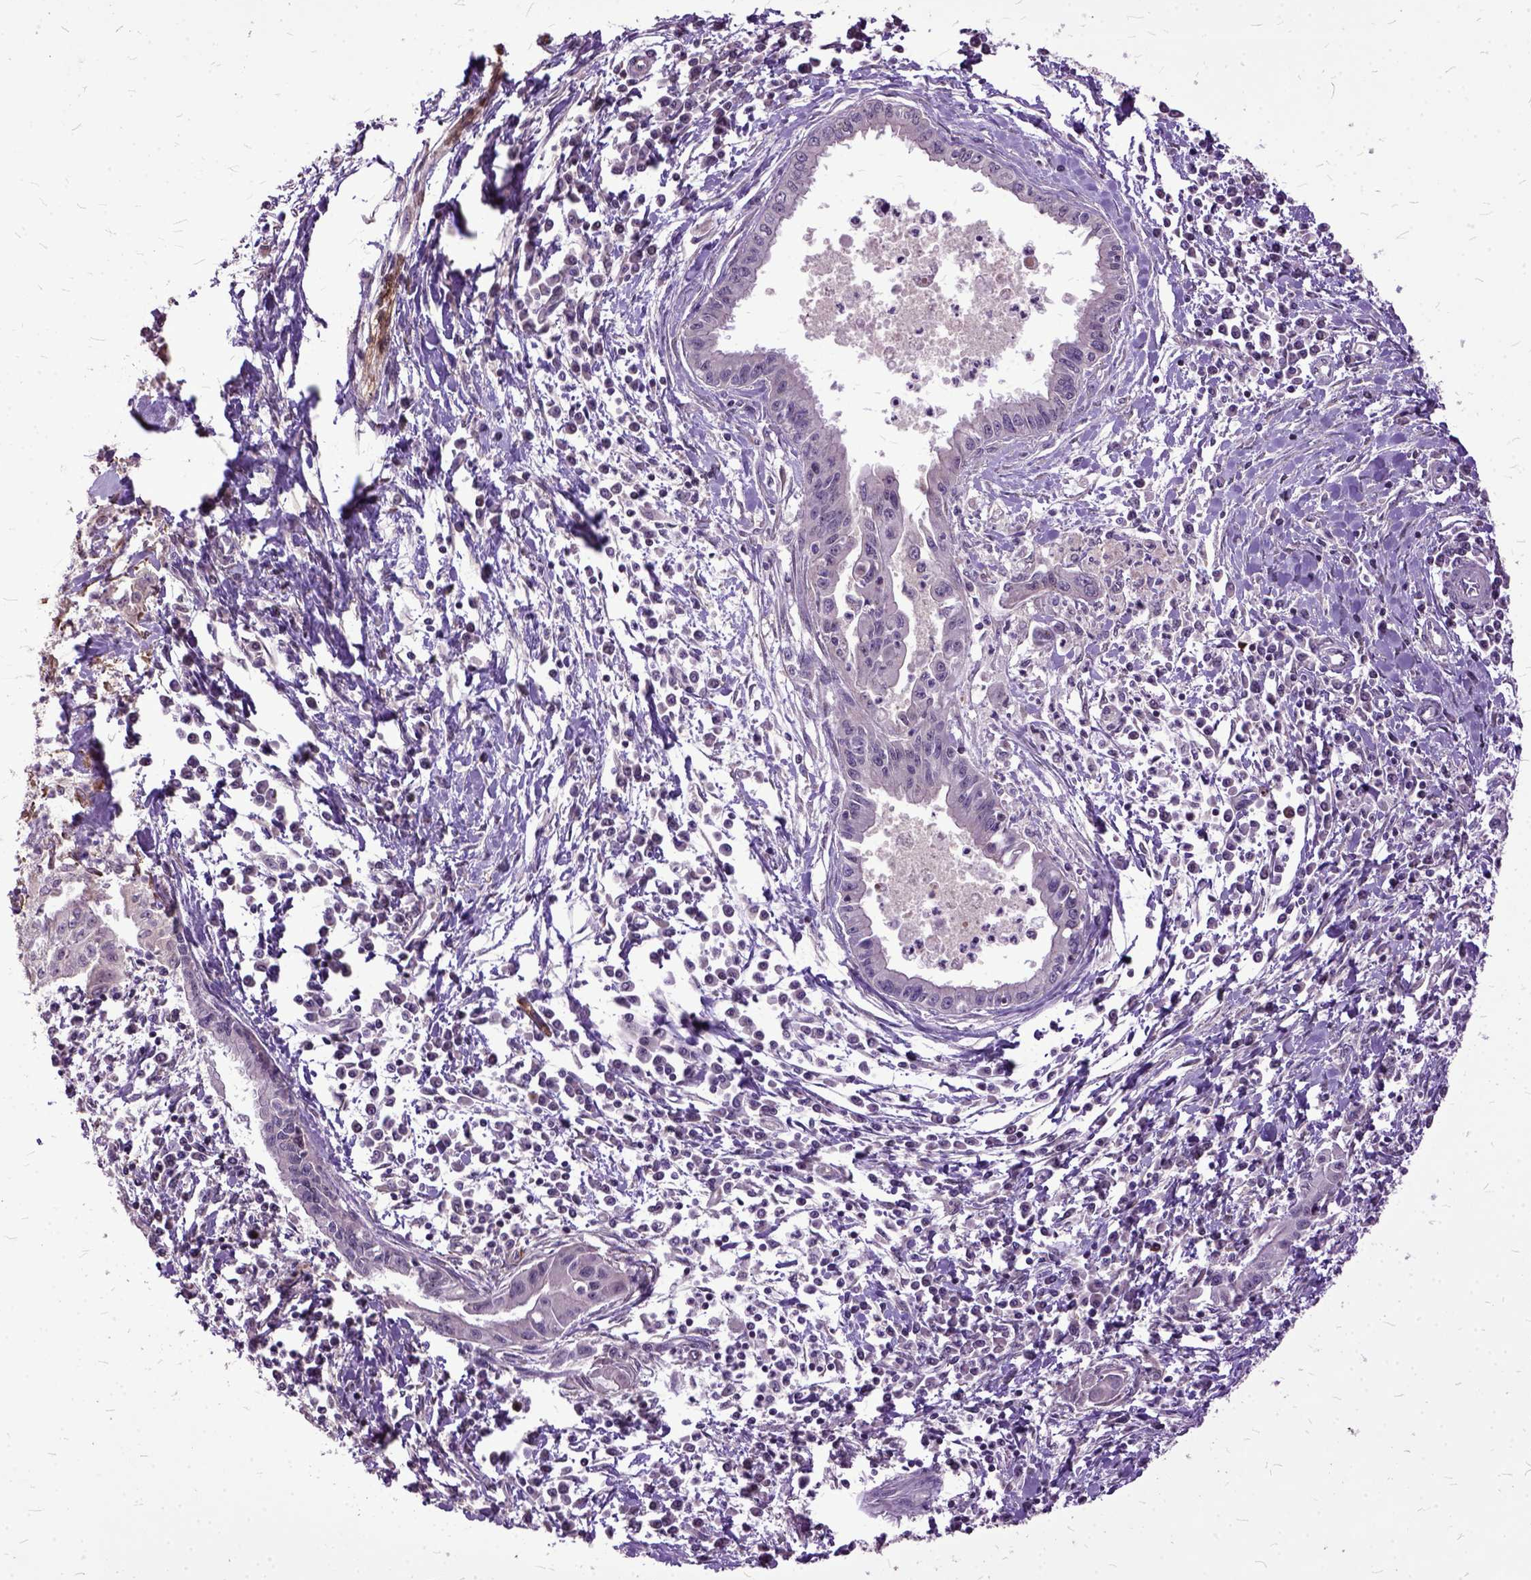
{"staining": {"intensity": "negative", "quantity": "none", "location": "none"}, "tissue": "pancreatic cancer", "cell_type": "Tumor cells", "image_type": "cancer", "snomed": [{"axis": "morphology", "description": "Adenocarcinoma, NOS"}, {"axis": "topography", "description": "Pancreas"}], "caption": "Pancreatic cancer (adenocarcinoma) stained for a protein using immunohistochemistry (IHC) shows no positivity tumor cells.", "gene": "AREG", "patient": {"sex": "male", "age": 72}}